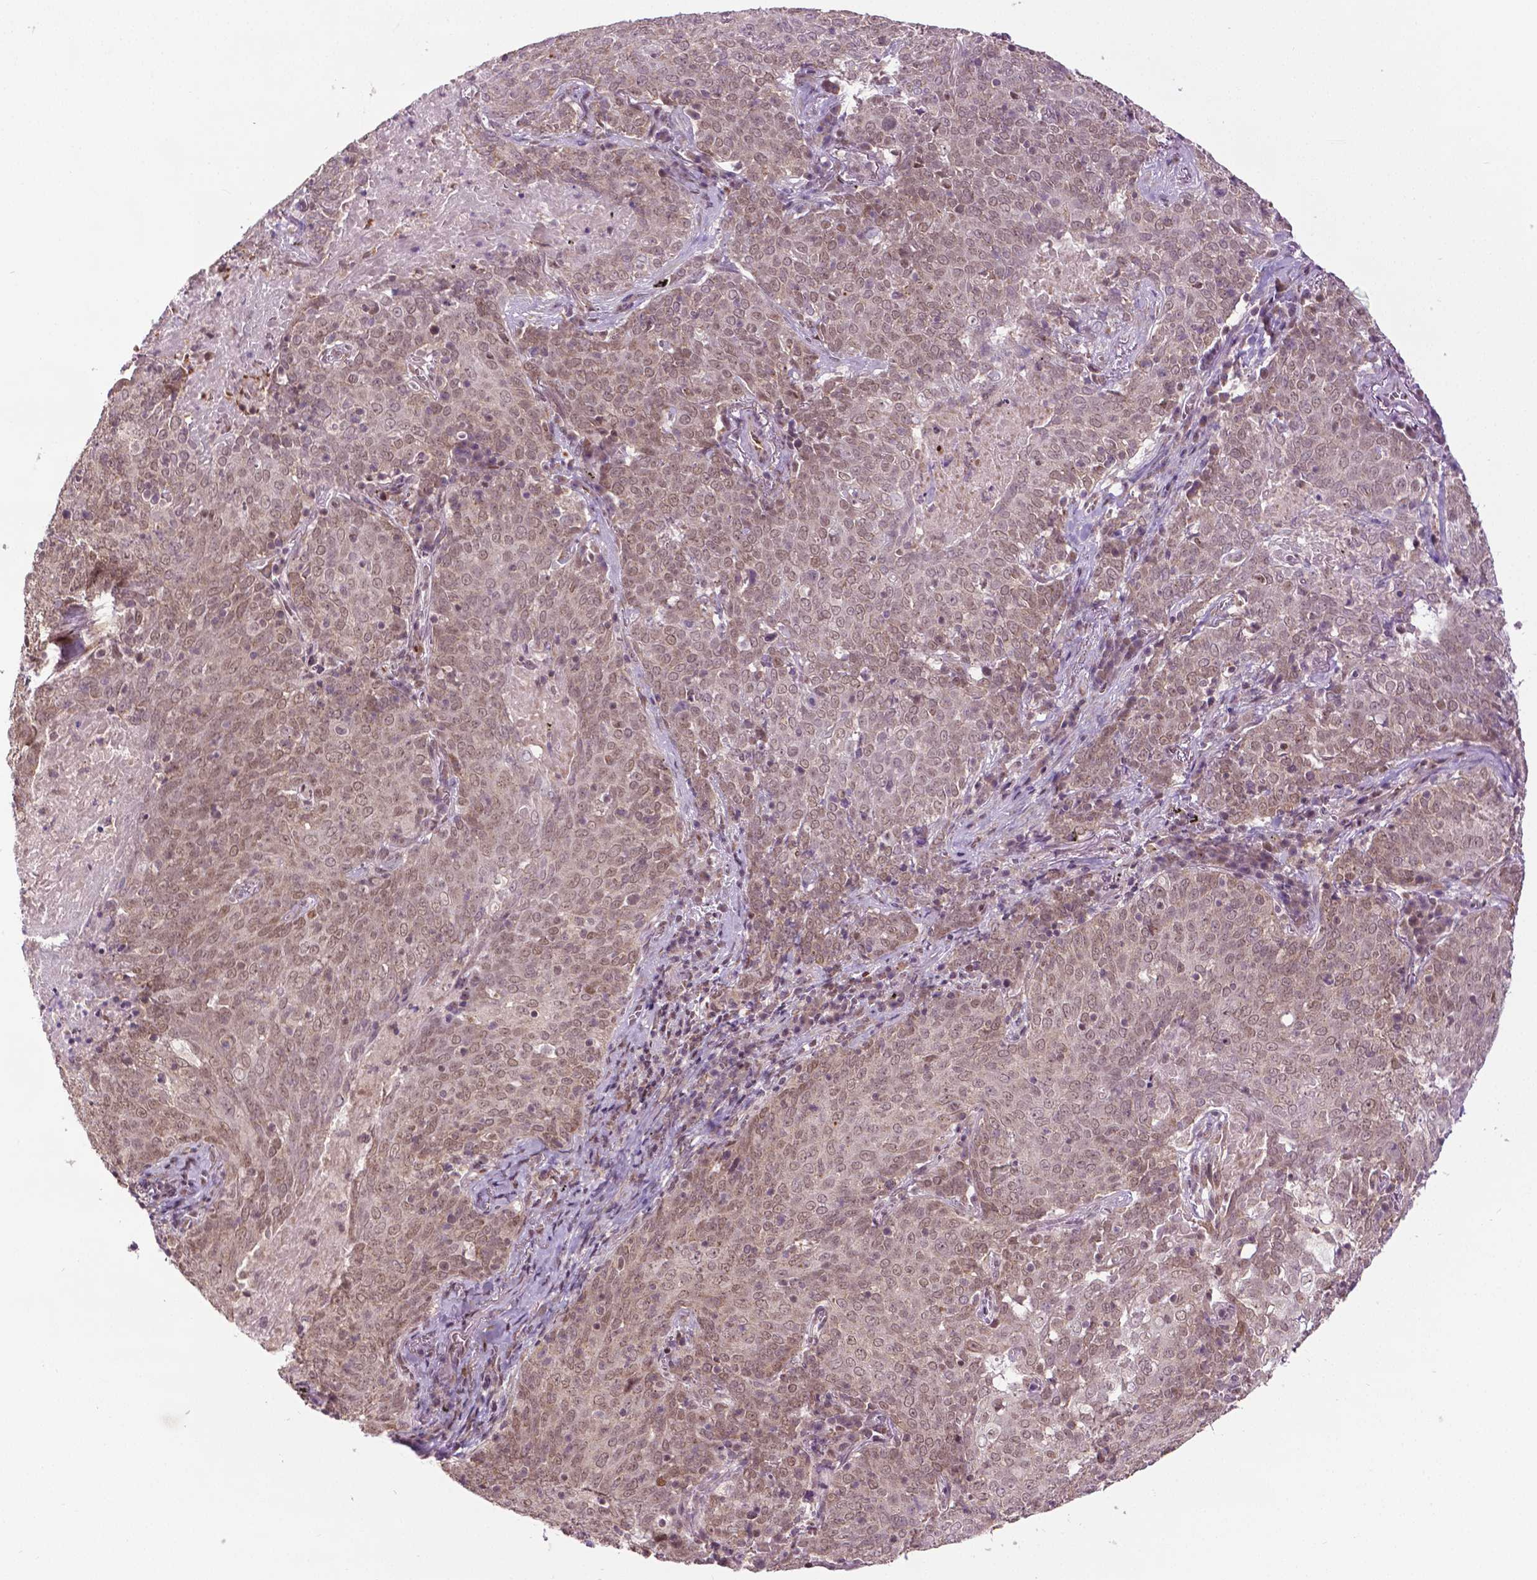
{"staining": {"intensity": "weak", "quantity": ">75%", "location": "nuclear"}, "tissue": "lung cancer", "cell_type": "Tumor cells", "image_type": "cancer", "snomed": [{"axis": "morphology", "description": "Squamous cell carcinoma, NOS"}, {"axis": "topography", "description": "Lung"}], "caption": "Lung cancer stained for a protein (brown) exhibits weak nuclear positive positivity in about >75% of tumor cells.", "gene": "ZNF41", "patient": {"sex": "male", "age": 82}}